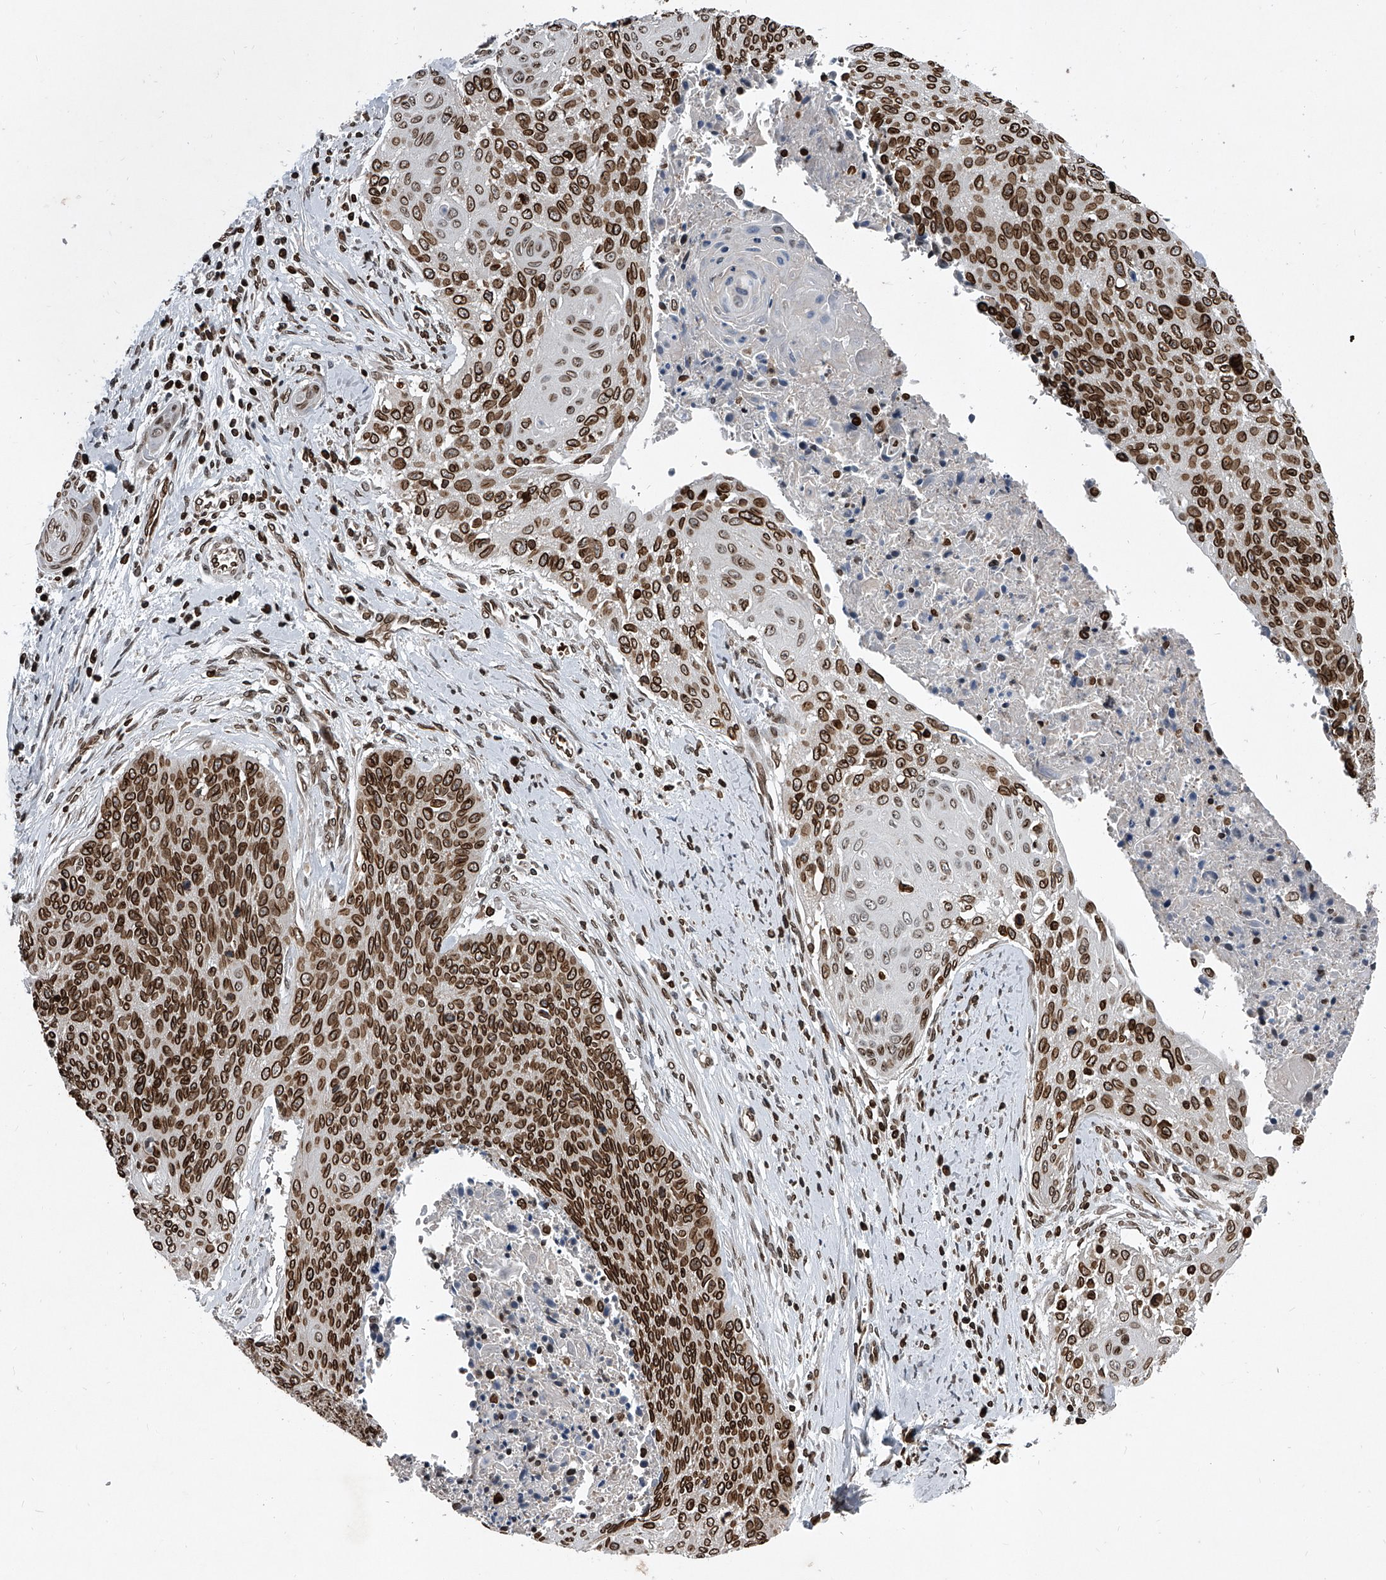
{"staining": {"intensity": "strong", "quantity": ">75%", "location": "cytoplasmic/membranous,nuclear"}, "tissue": "cervical cancer", "cell_type": "Tumor cells", "image_type": "cancer", "snomed": [{"axis": "morphology", "description": "Squamous cell carcinoma, NOS"}, {"axis": "topography", "description": "Cervix"}], "caption": "Tumor cells demonstrate high levels of strong cytoplasmic/membranous and nuclear staining in approximately >75% of cells in human squamous cell carcinoma (cervical). The protein is shown in brown color, while the nuclei are stained blue.", "gene": "PHF20", "patient": {"sex": "female", "age": 55}}